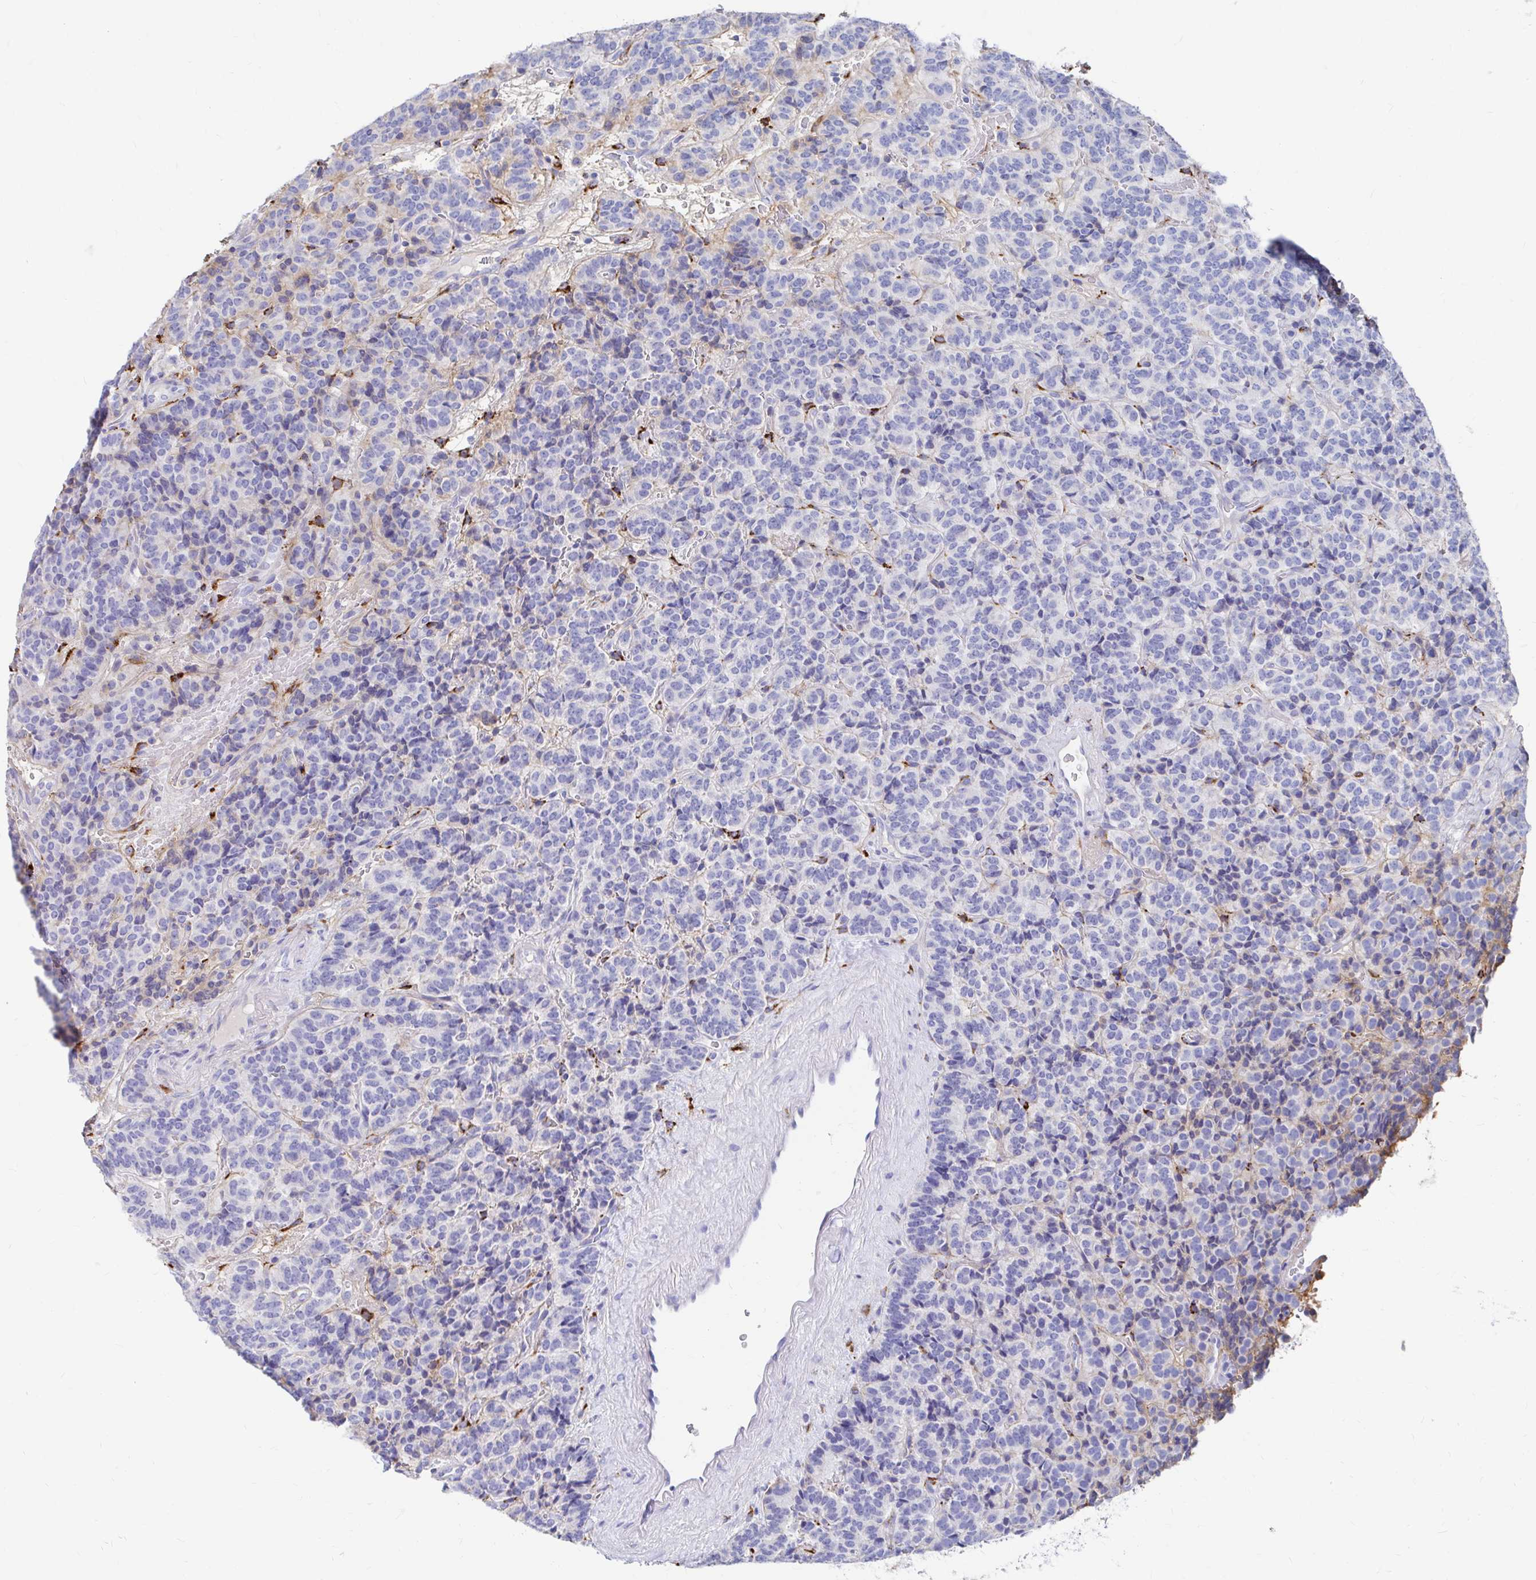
{"staining": {"intensity": "negative", "quantity": "none", "location": "none"}, "tissue": "carcinoid", "cell_type": "Tumor cells", "image_type": "cancer", "snomed": [{"axis": "morphology", "description": "Carcinoid, malignant, NOS"}, {"axis": "topography", "description": "Pancreas"}], "caption": "This is an immunohistochemistry (IHC) photomicrograph of human carcinoid (malignant). There is no staining in tumor cells.", "gene": "LAMC3", "patient": {"sex": "male", "age": 36}}